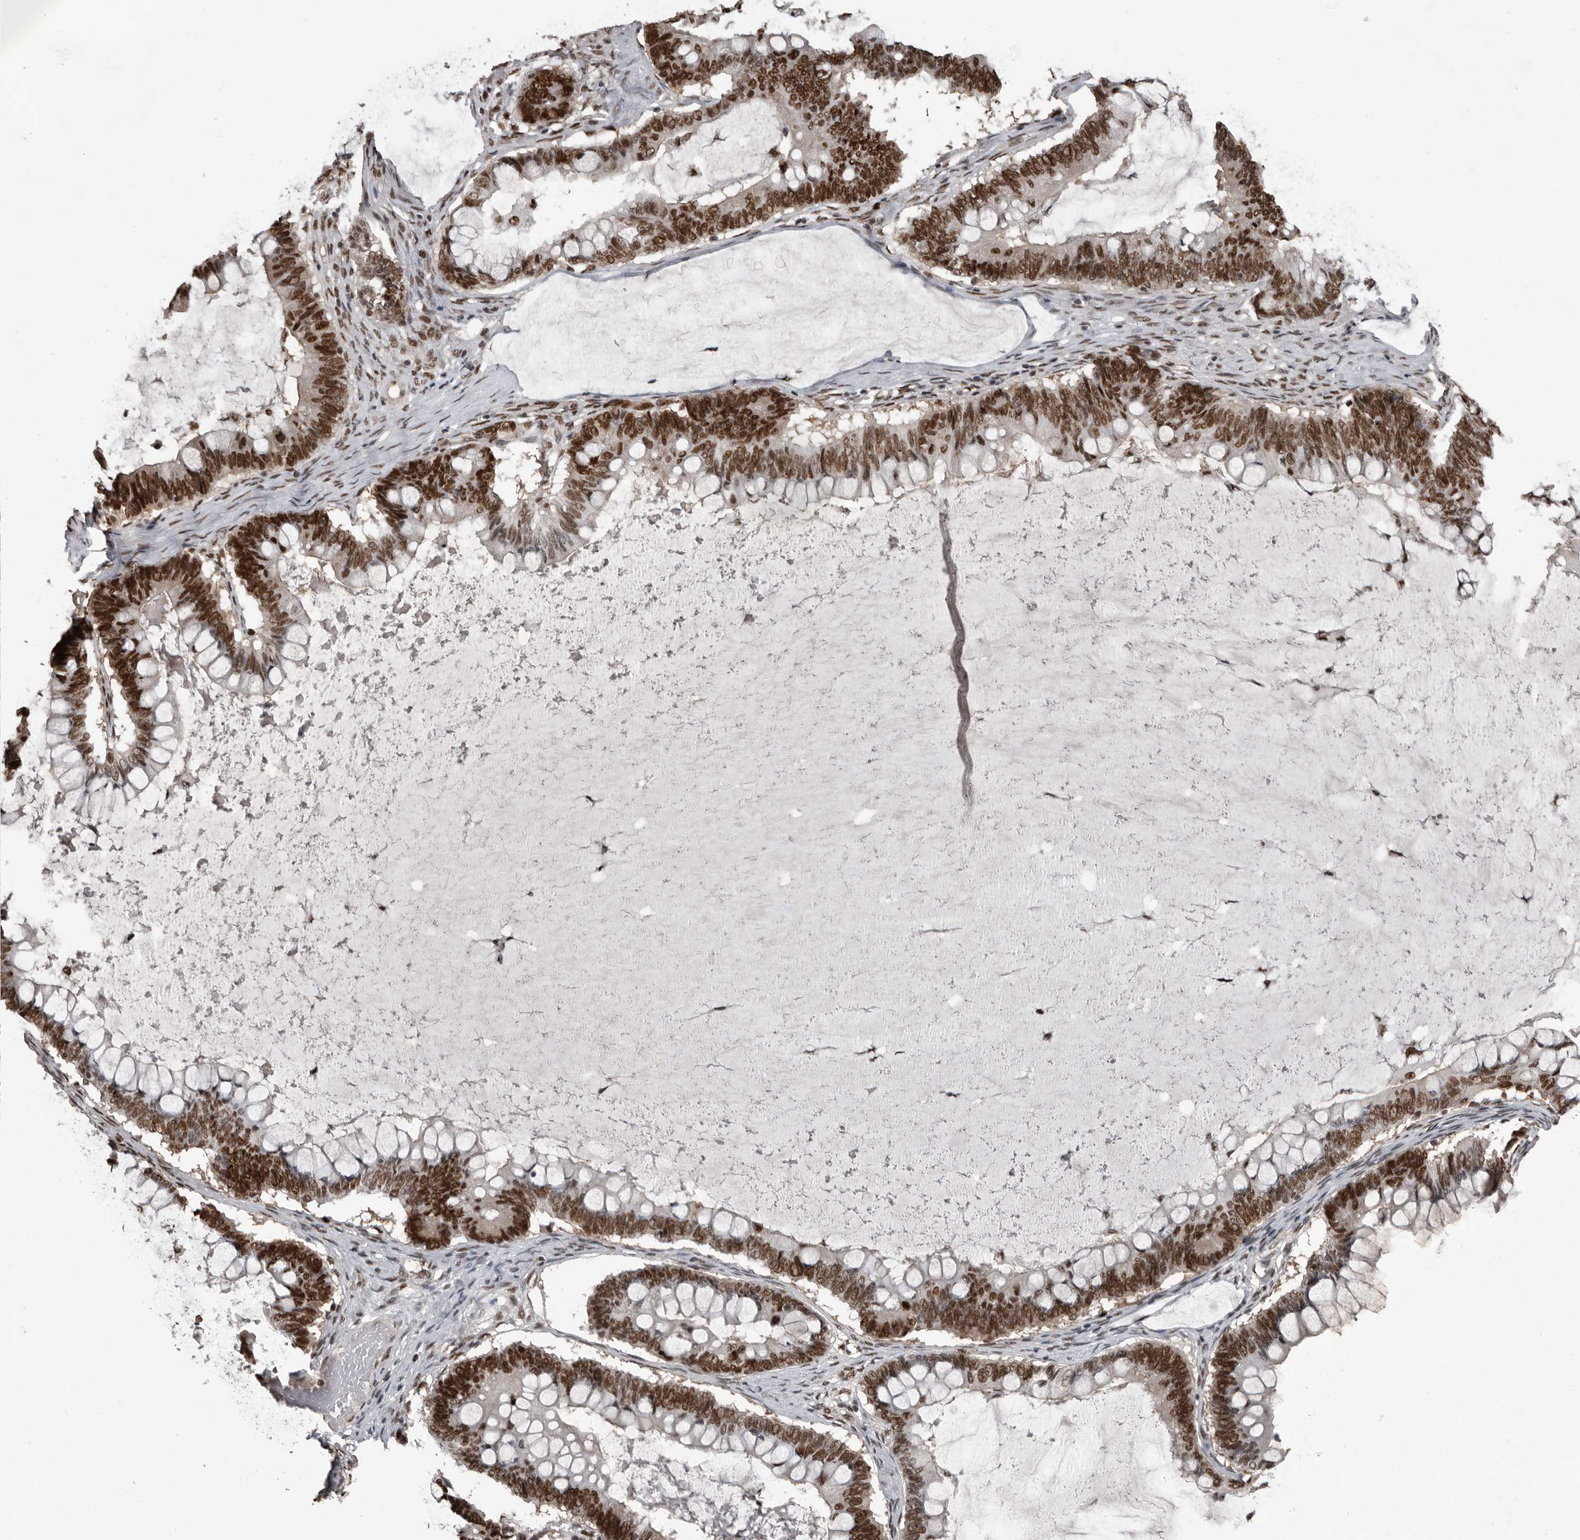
{"staining": {"intensity": "strong", "quantity": ">75%", "location": "nuclear"}, "tissue": "ovarian cancer", "cell_type": "Tumor cells", "image_type": "cancer", "snomed": [{"axis": "morphology", "description": "Cystadenocarcinoma, mucinous, NOS"}, {"axis": "topography", "description": "Ovary"}], "caption": "This histopathology image shows IHC staining of human ovarian cancer (mucinous cystadenocarcinoma), with high strong nuclear expression in approximately >75% of tumor cells.", "gene": "CHD1L", "patient": {"sex": "female", "age": 61}}